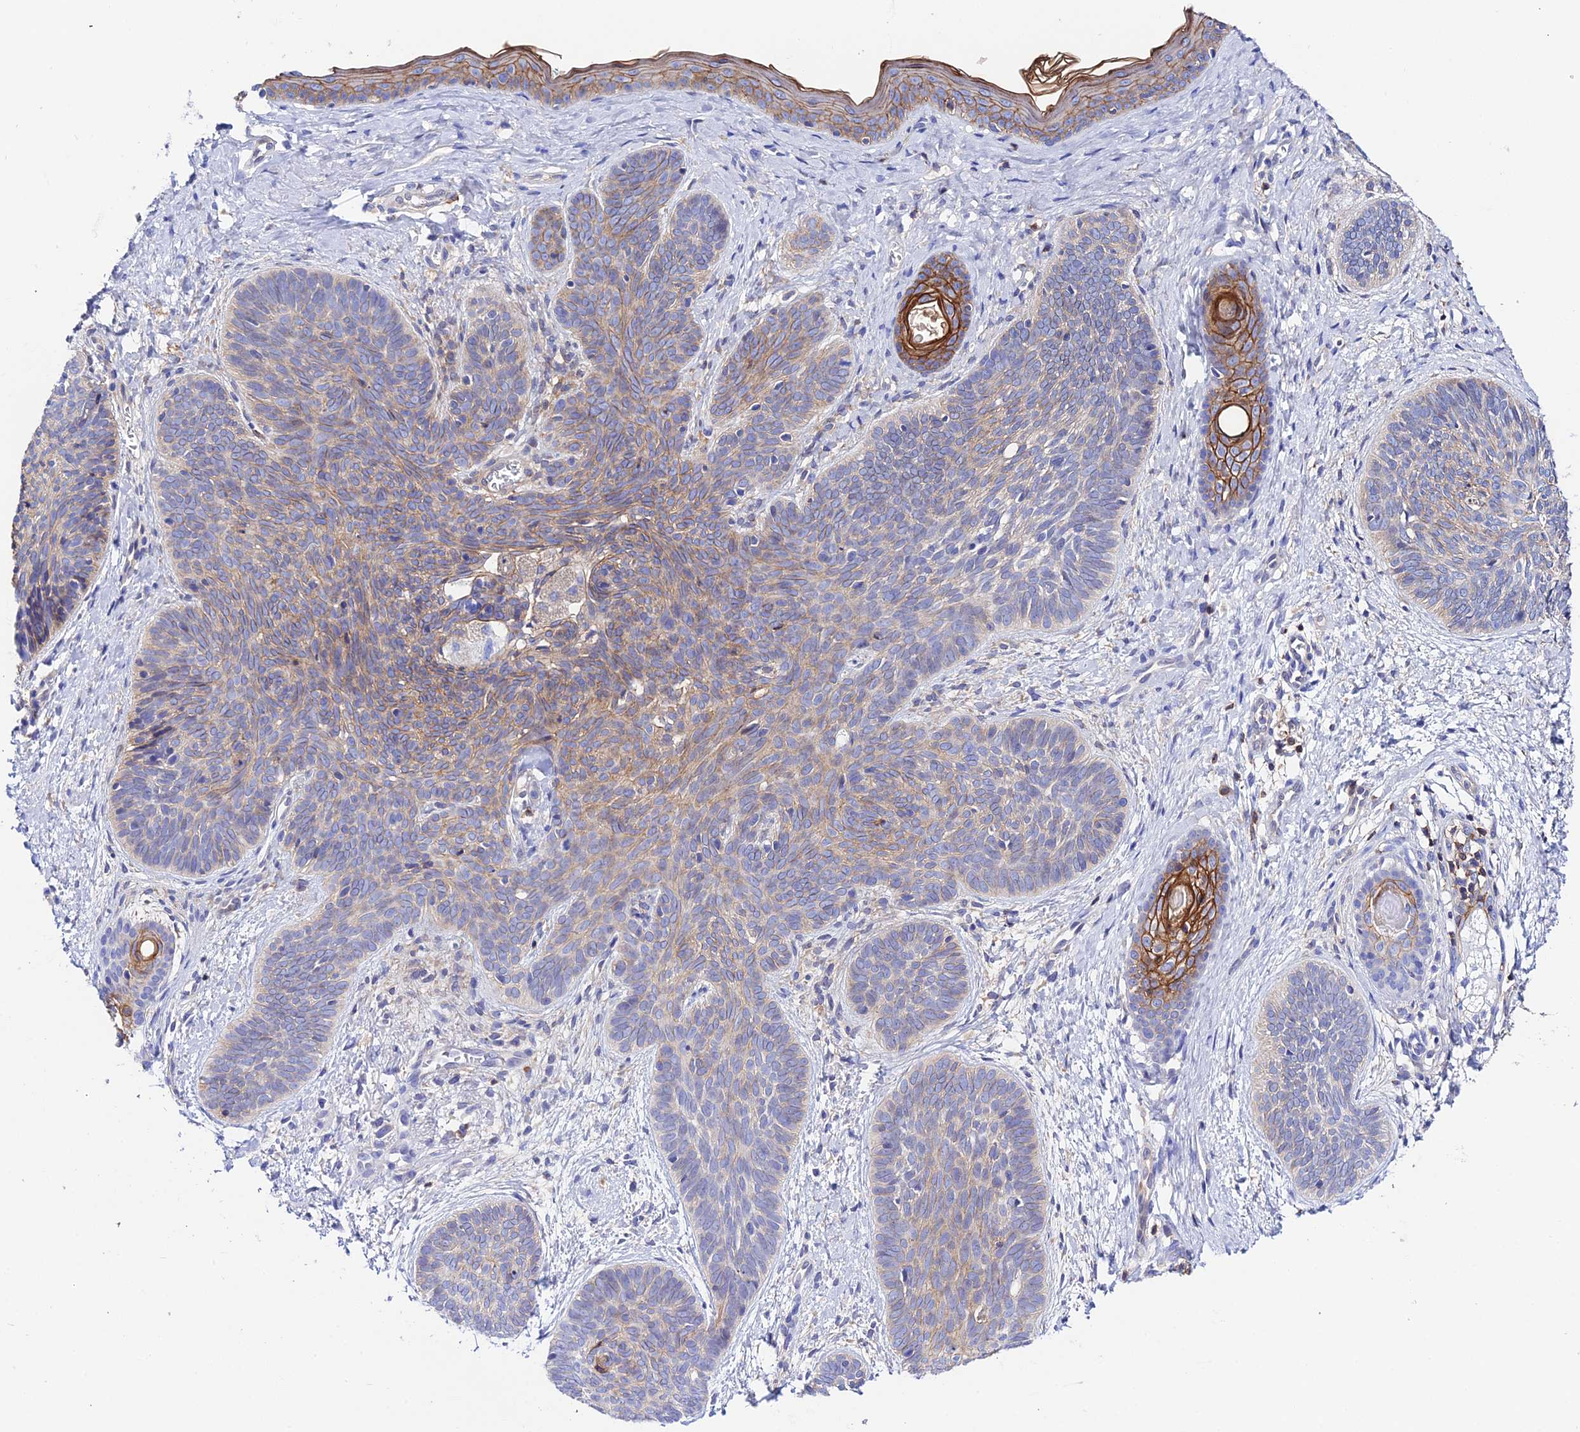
{"staining": {"intensity": "weak", "quantity": "25%-75%", "location": "cytoplasmic/membranous"}, "tissue": "skin cancer", "cell_type": "Tumor cells", "image_type": "cancer", "snomed": [{"axis": "morphology", "description": "Basal cell carcinoma"}, {"axis": "topography", "description": "Skin"}], "caption": "Immunohistochemistry photomicrograph of neoplastic tissue: human skin cancer (basal cell carcinoma) stained using immunohistochemistry exhibits low levels of weak protein expression localized specifically in the cytoplasmic/membranous of tumor cells, appearing as a cytoplasmic/membranous brown color.", "gene": "S100A16", "patient": {"sex": "female", "age": 81}}